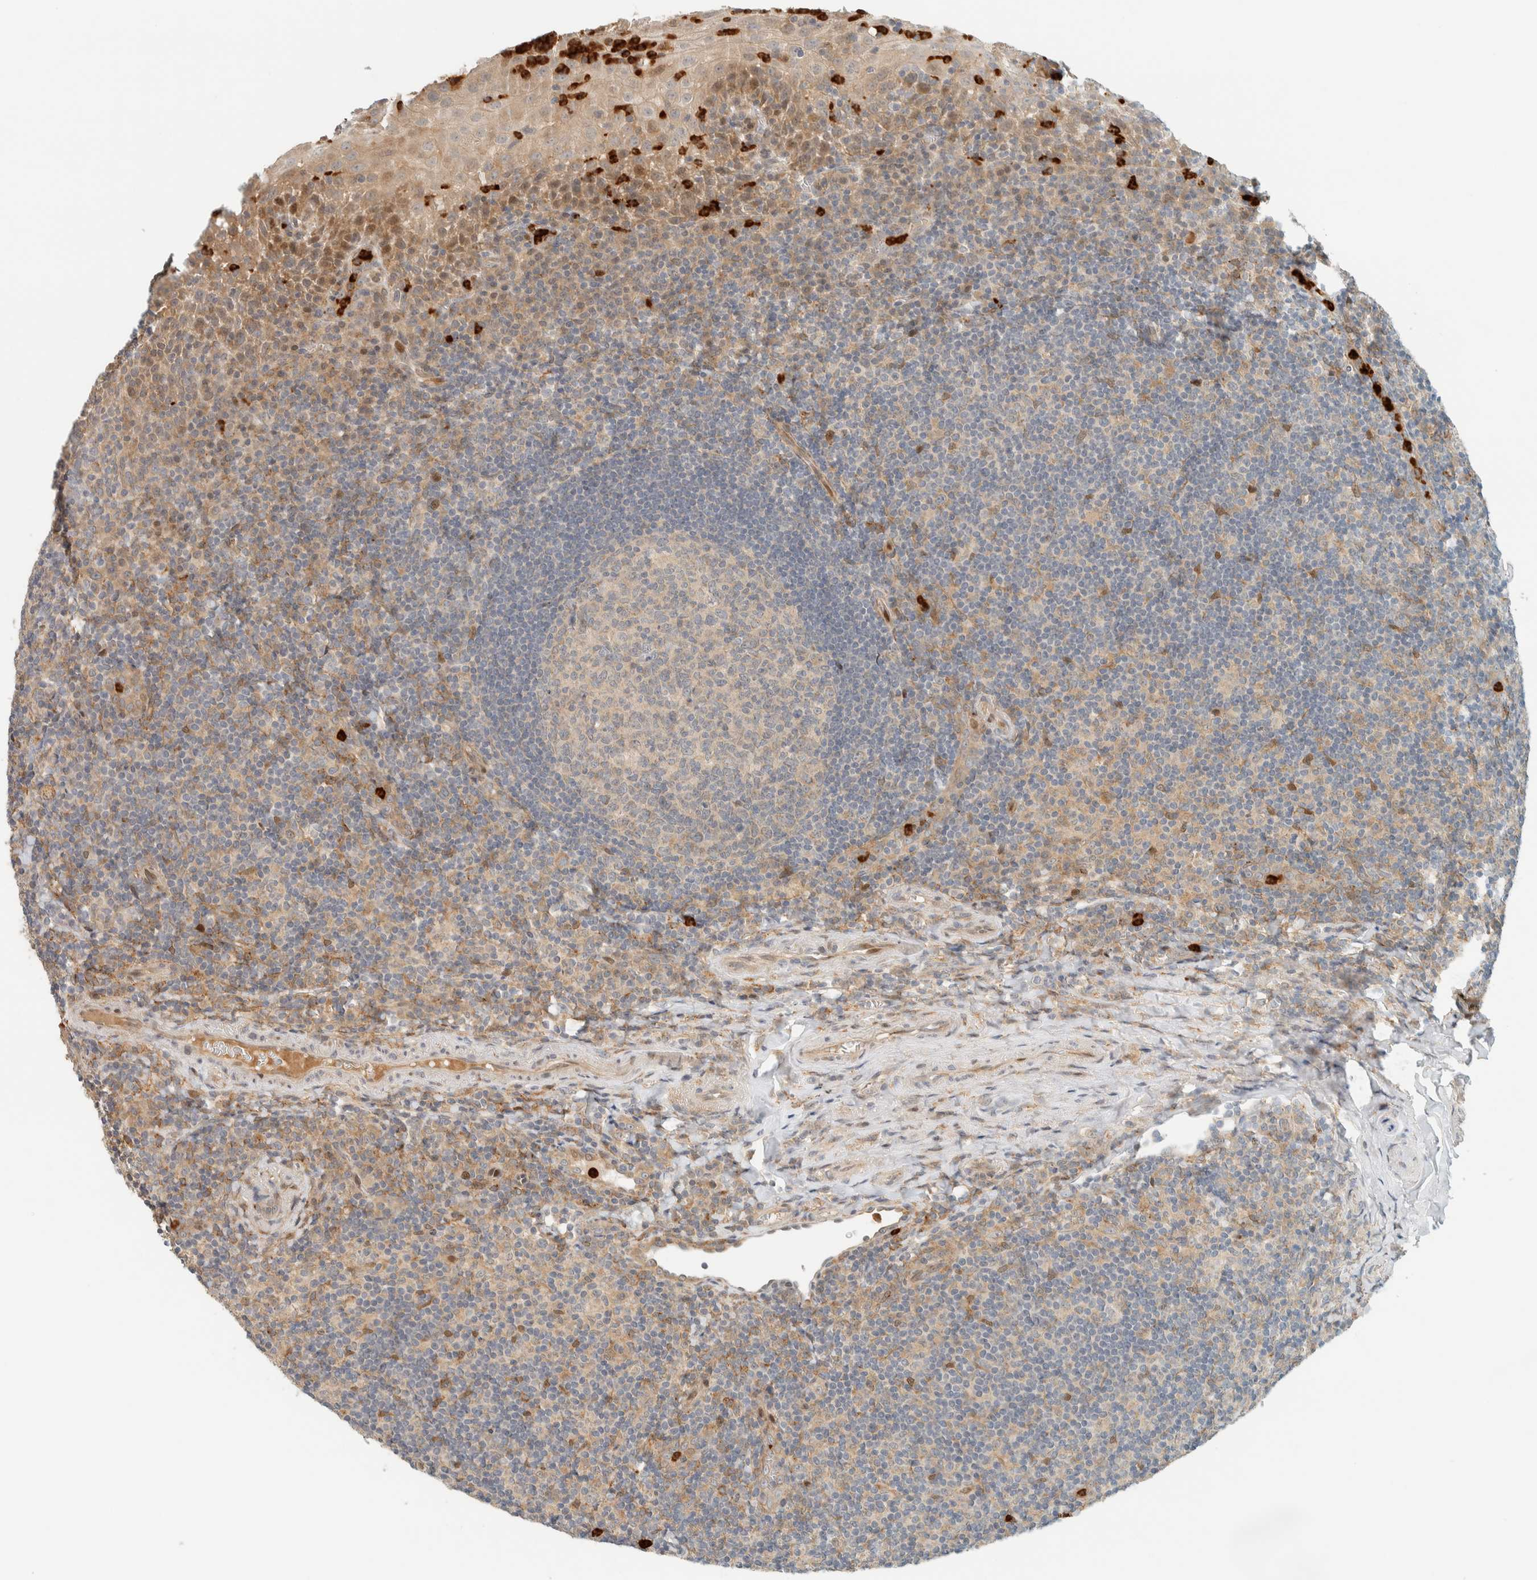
{"staining": {"intensity": "negative", "quantity": "none", "location": "none"}, "tissue": "tonsil", "cell_type": "Germinal center cells", "image_type": "normal", "snomed": [{"axis": "morphology", "description": "Normal tissue, NOS"}, {"axis": "topography", "description": "Tonsil"}], "caption": "Normal tonsil was stained to show a protein in brown. There is no significant staining in germinal center cells. The staining was performed using DAB (3,3'-diaminobenzidine) to visualize the protein expression in brown, while the nuclei were stained in blue with hematoxylin (Magnification: 20x).", "gene": "CCDC171", "patient": {"sex": "male", "age": 37}}